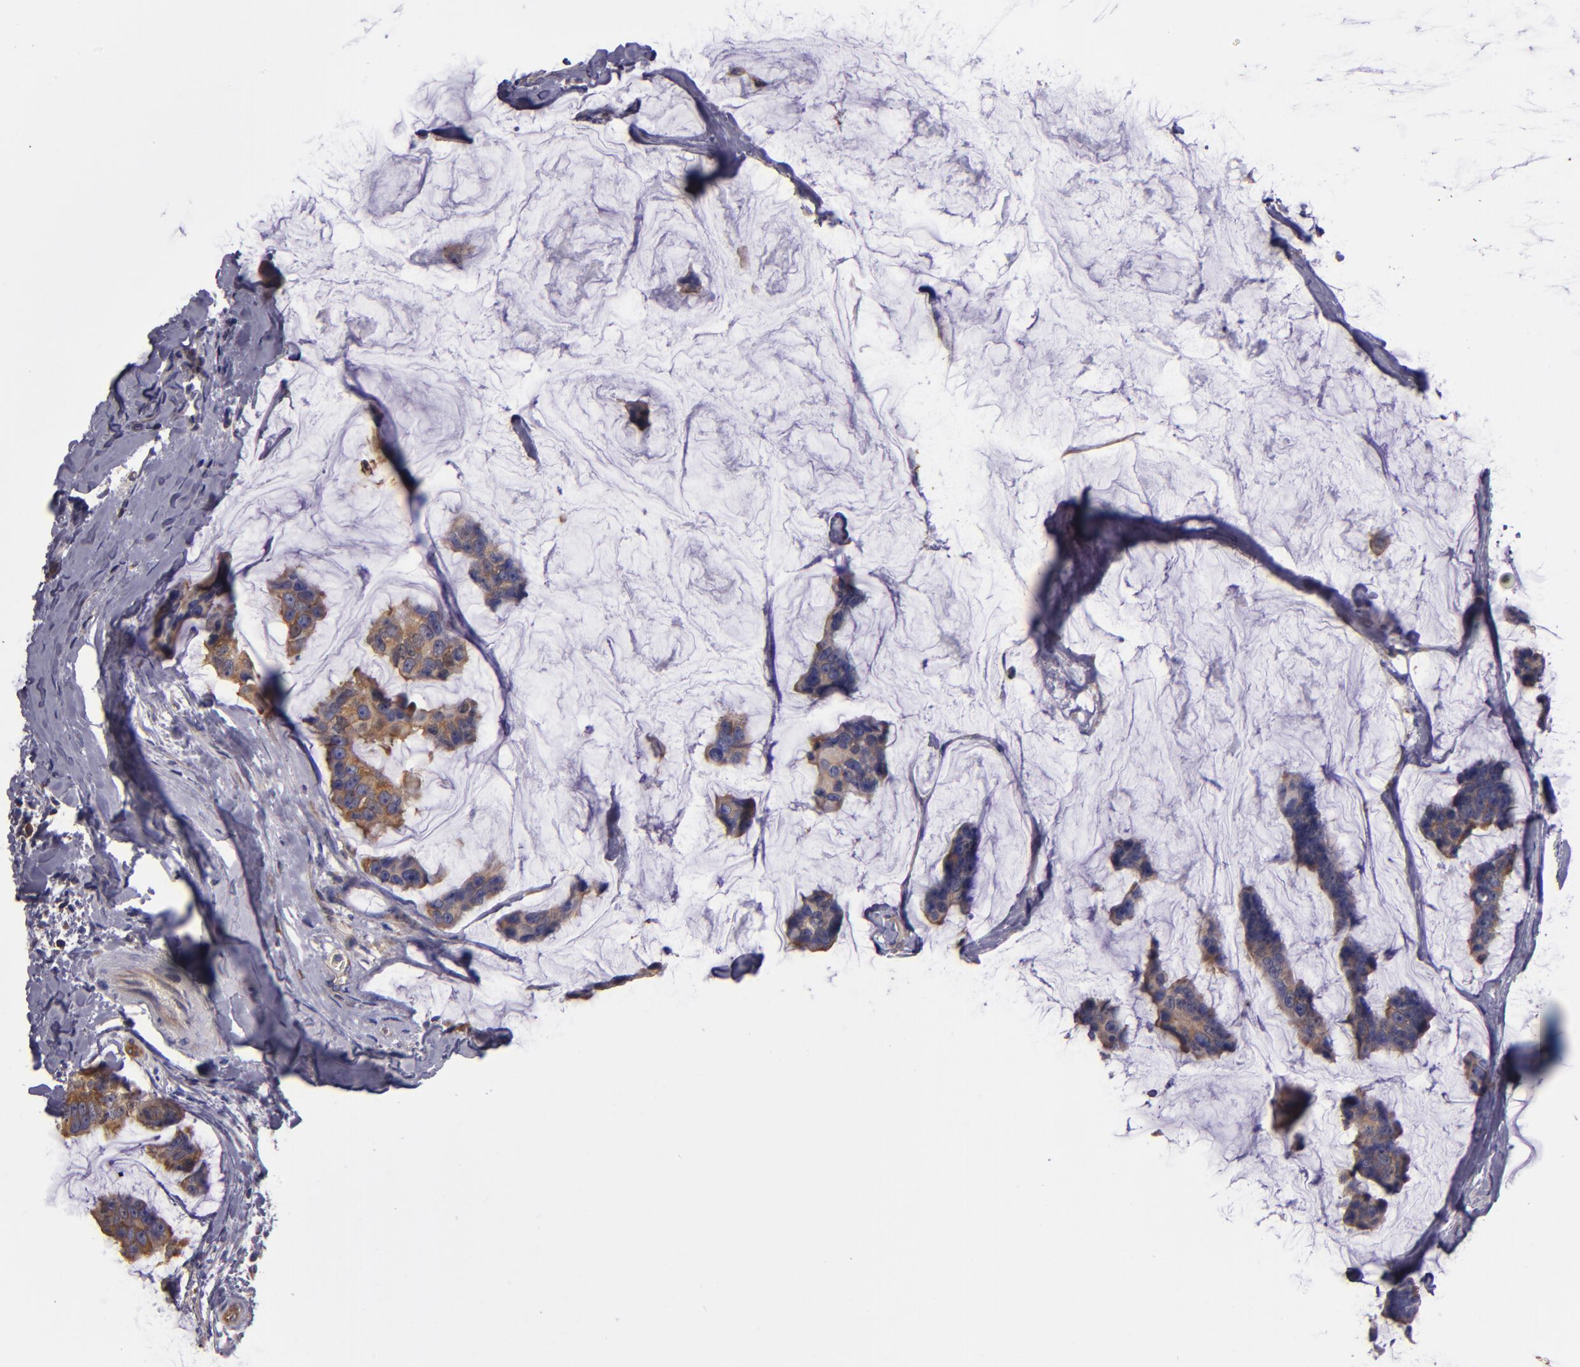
{"staining": {"intensity": "weak", "quantity": ">75%", "location": "cytoplasmic/membranous"}, "tissue": "breast cancer", "cell_type": "Tumor cells", "image_type": "cancer", "snomed": [{"axis": "morphology", "description": "Normal tissue, NOS"}, {"axis": "morphology", "description": "Duct carcinoma"}, {"axis": "topography", "description": "Breast"}], "caption": "Protein staining of invasive ductal carcinoma (breast) tissue demonstrates weak cytoplasmic/membranous expression in about >75% of tumor cells.", "gene": "CARS1", "patient": {"sex": "female", "age": 50}}